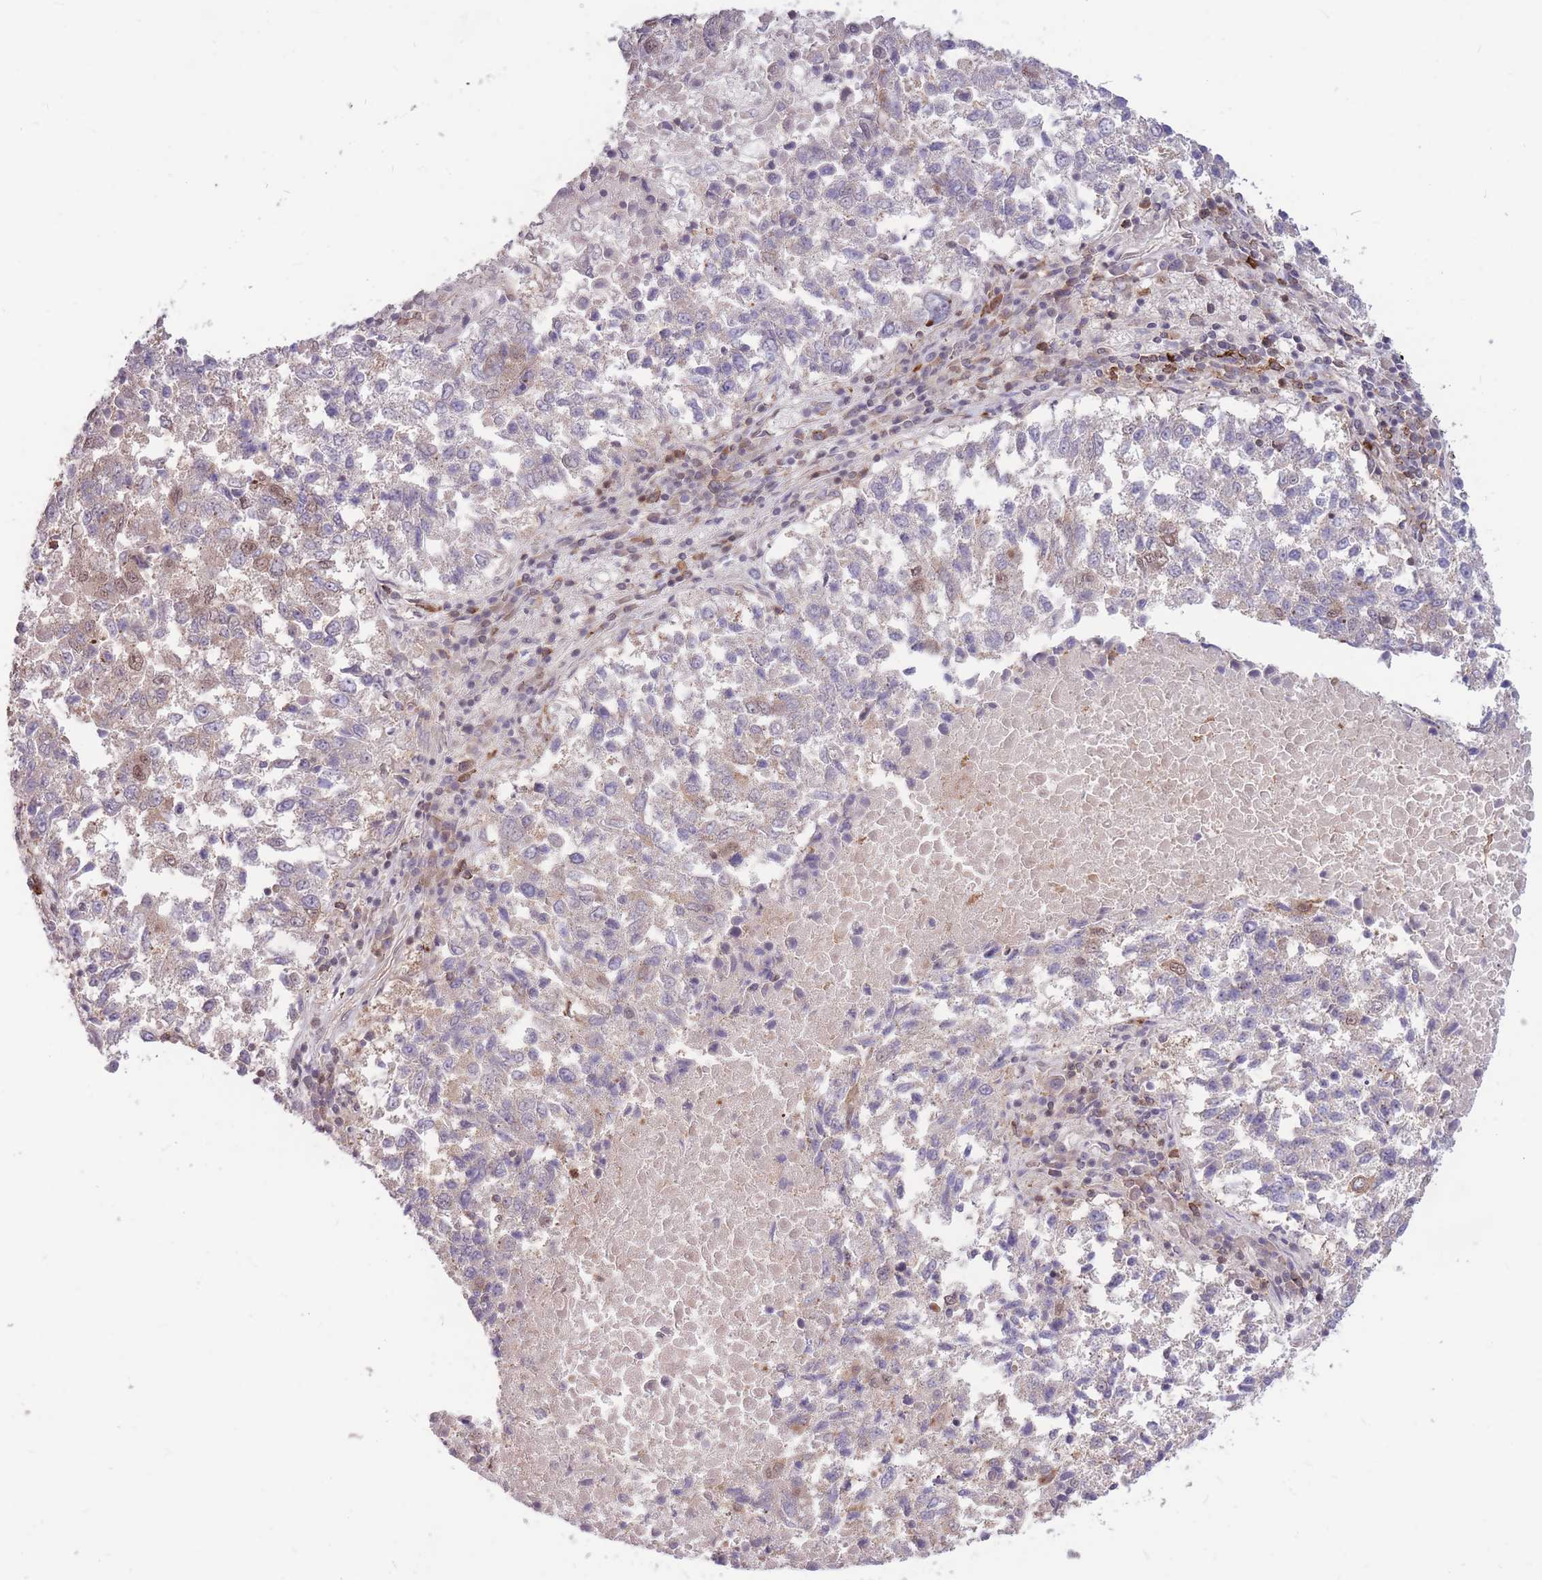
{"staining": {"intensity": "moderate", "quantity": "<25%", "location": "cytoplasmic/membranous,nuclear"}, "tissue": "lung cancer", "cell_type": "Tumor cells", "image_type": "cancer", "snomed": [{"axis": "morphology", "description": "Squamous cell carcinoma, NOS"}, {"axis": "topography", "description": "Lung"}], "caption": "This is an image of IHC staining of lung cancer (squamous cell carcinoma), which shows moderate positivity in the cytoplasmic/membranous and nuclear of tumor cells.", "gene": "TCF20", "patient": {"sex": "male", "age": 73}}